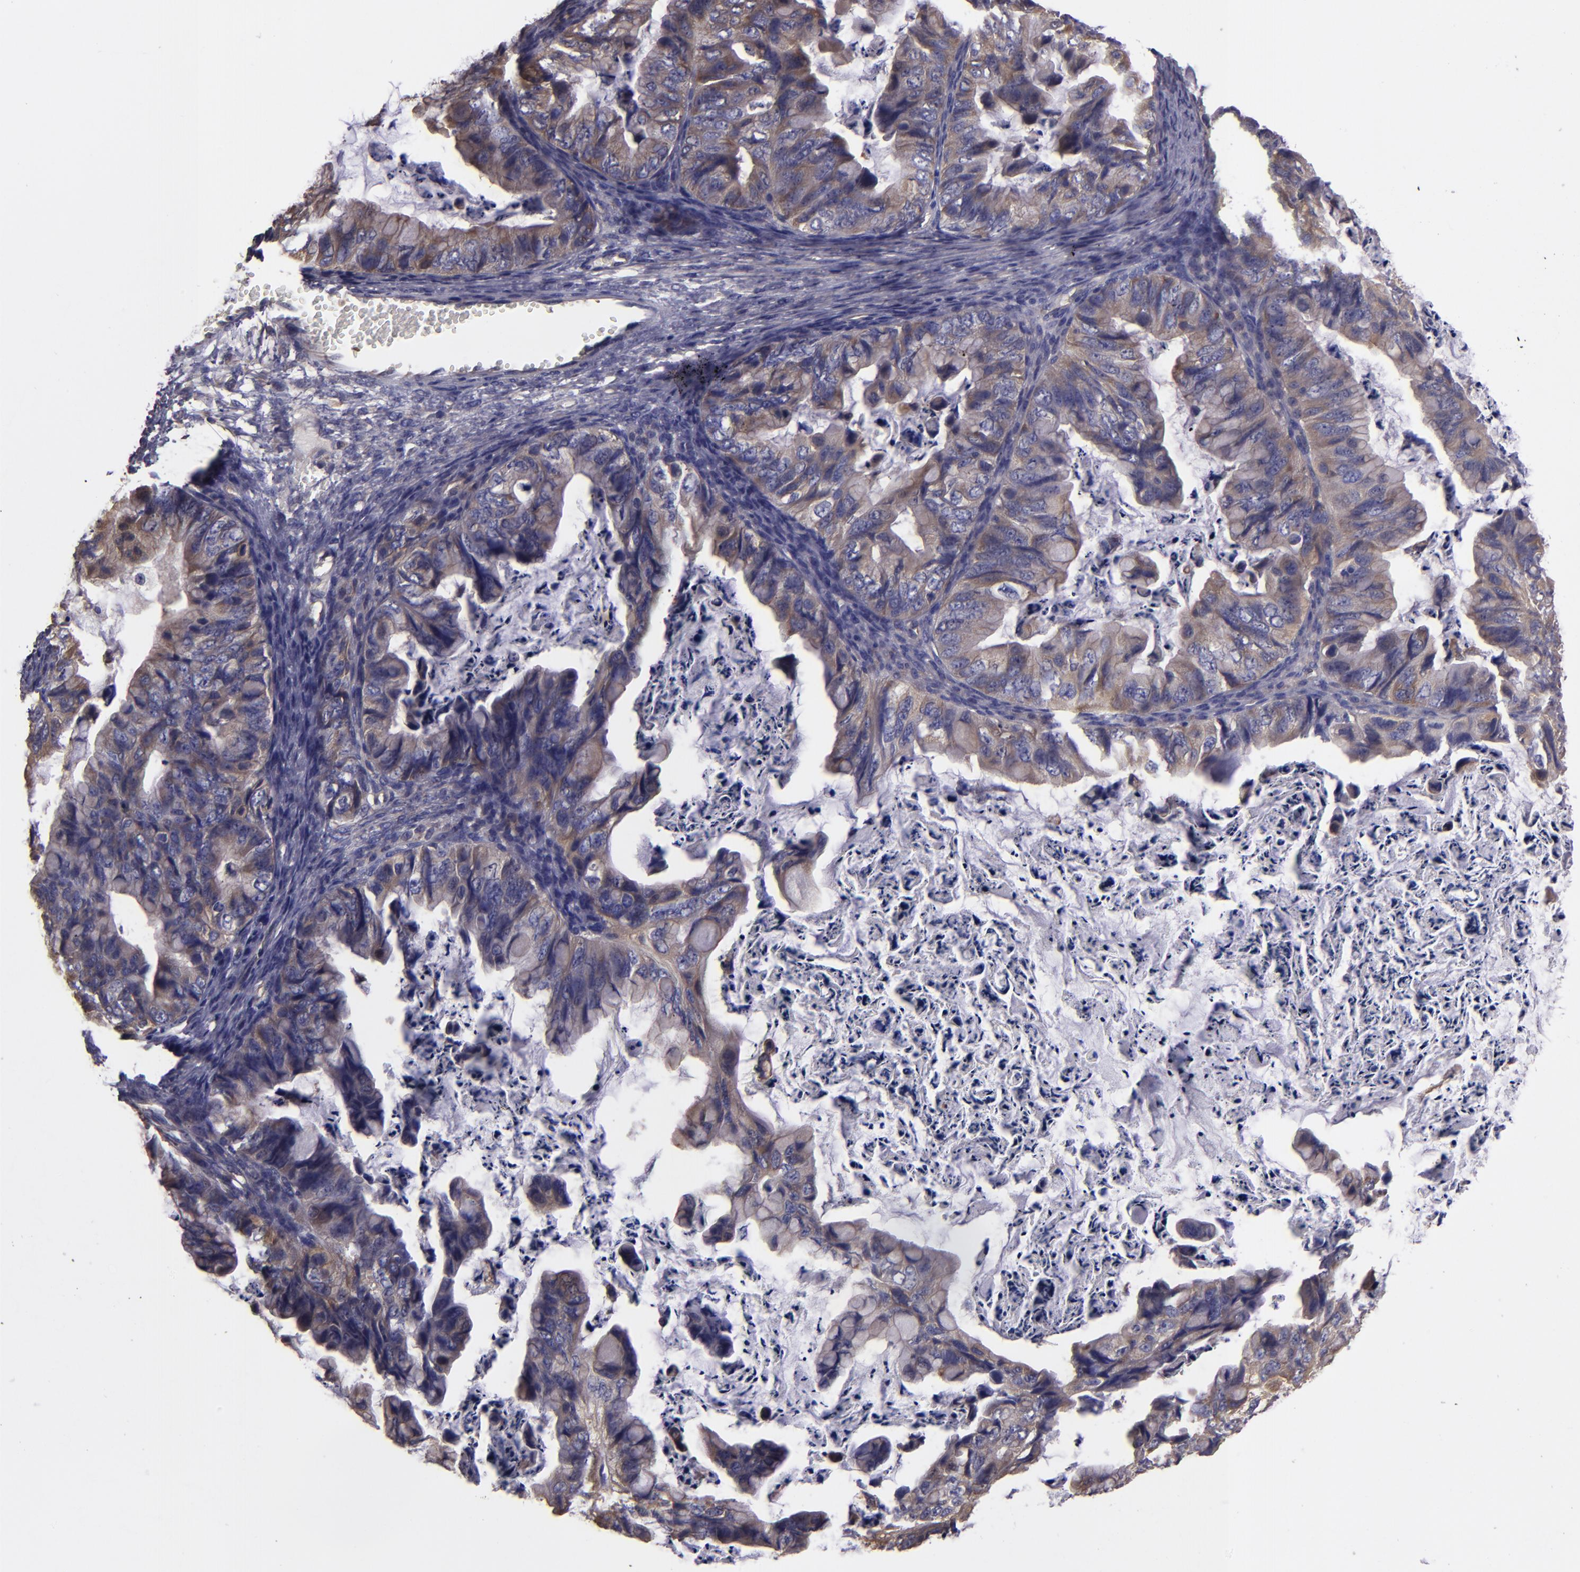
{"staining": {"intensity": "weak", "quantity": "25%-75%", "location": "cytoplasmic/membranous"}, "tissue": "ovarian cancer", "cell_type": "Tumor cells", "image_type": "cancer", "snomed": [{"axis": "morphology", "description": "Cystadenocarcinoma, mucinous, NOS"}, {"axis": "topography", "description": "Ovary"}], "caption": "Weak cytoplasmic/membranous expression for a protein is appreciated in approximately 25%-75% of tumor cells of ovarian cancer (mucinous cystadenocarcinoma) using immunohistochemistry.", "gene": "CARS1", "patient": {"sex": "female", "age": 36}}